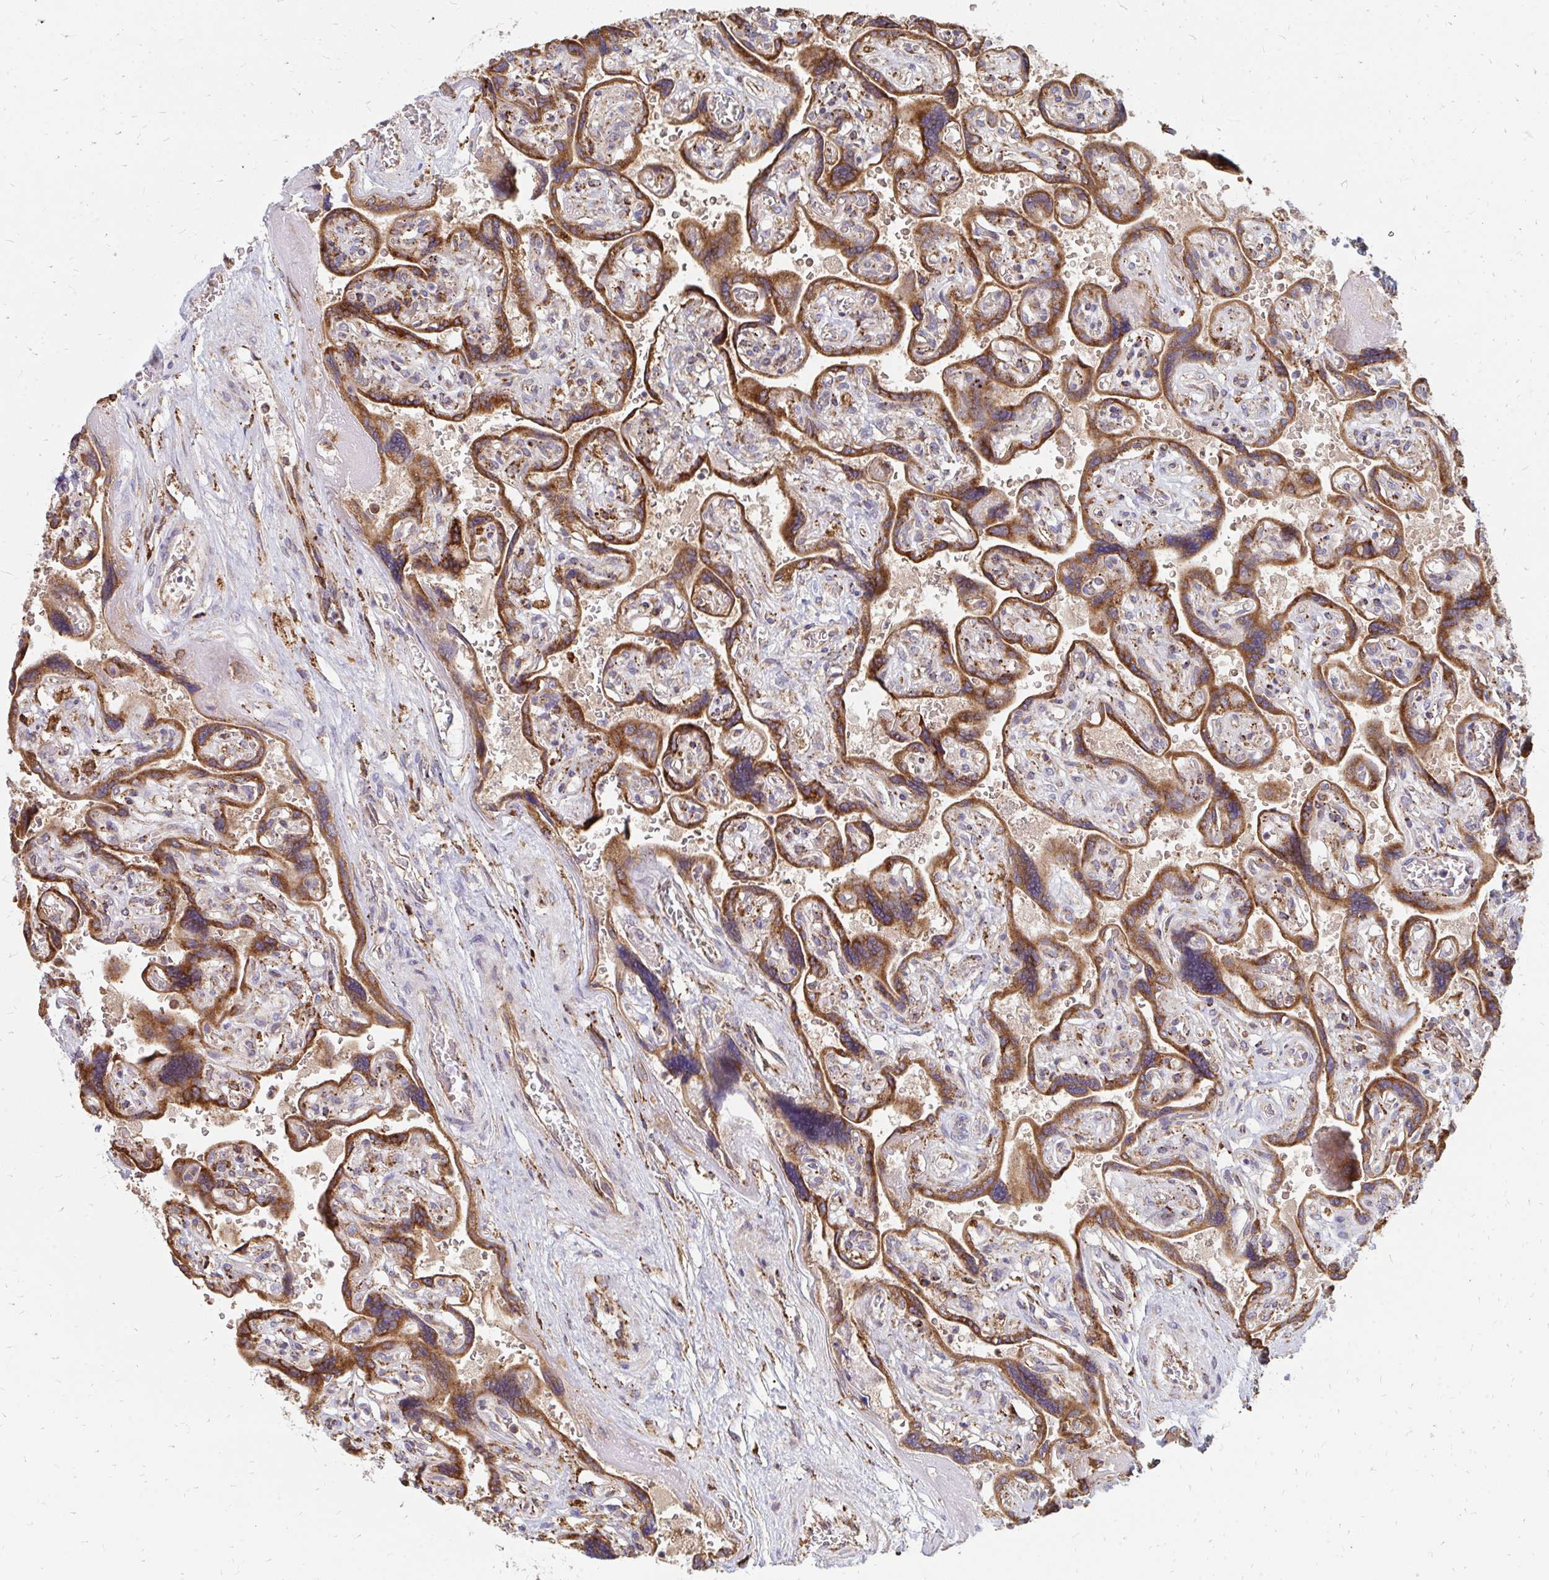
{"staining": {"intensity": "negative", "quantity": "none", "location": "none"}, "tissue": "placenta", "cell_type": "Decidual cells", "image_type": "normal", "snomed": [{"axis": "morphology", "description": "Normal tissue, NOS"}, {"axis": "topography", "description": "Placenta"}], "caption": "An immunohistochemistry micrograph of unremarkable placenta is shown. There is no staining in decidual cells of placenta. (Stains: DAB immunohistochemistry with hematoxylin counter stain, Microscopy: brightfield microscopy at high magnification).", "gene": "PPP1R13L", "patient": {"sex": "female", "age": 32}}